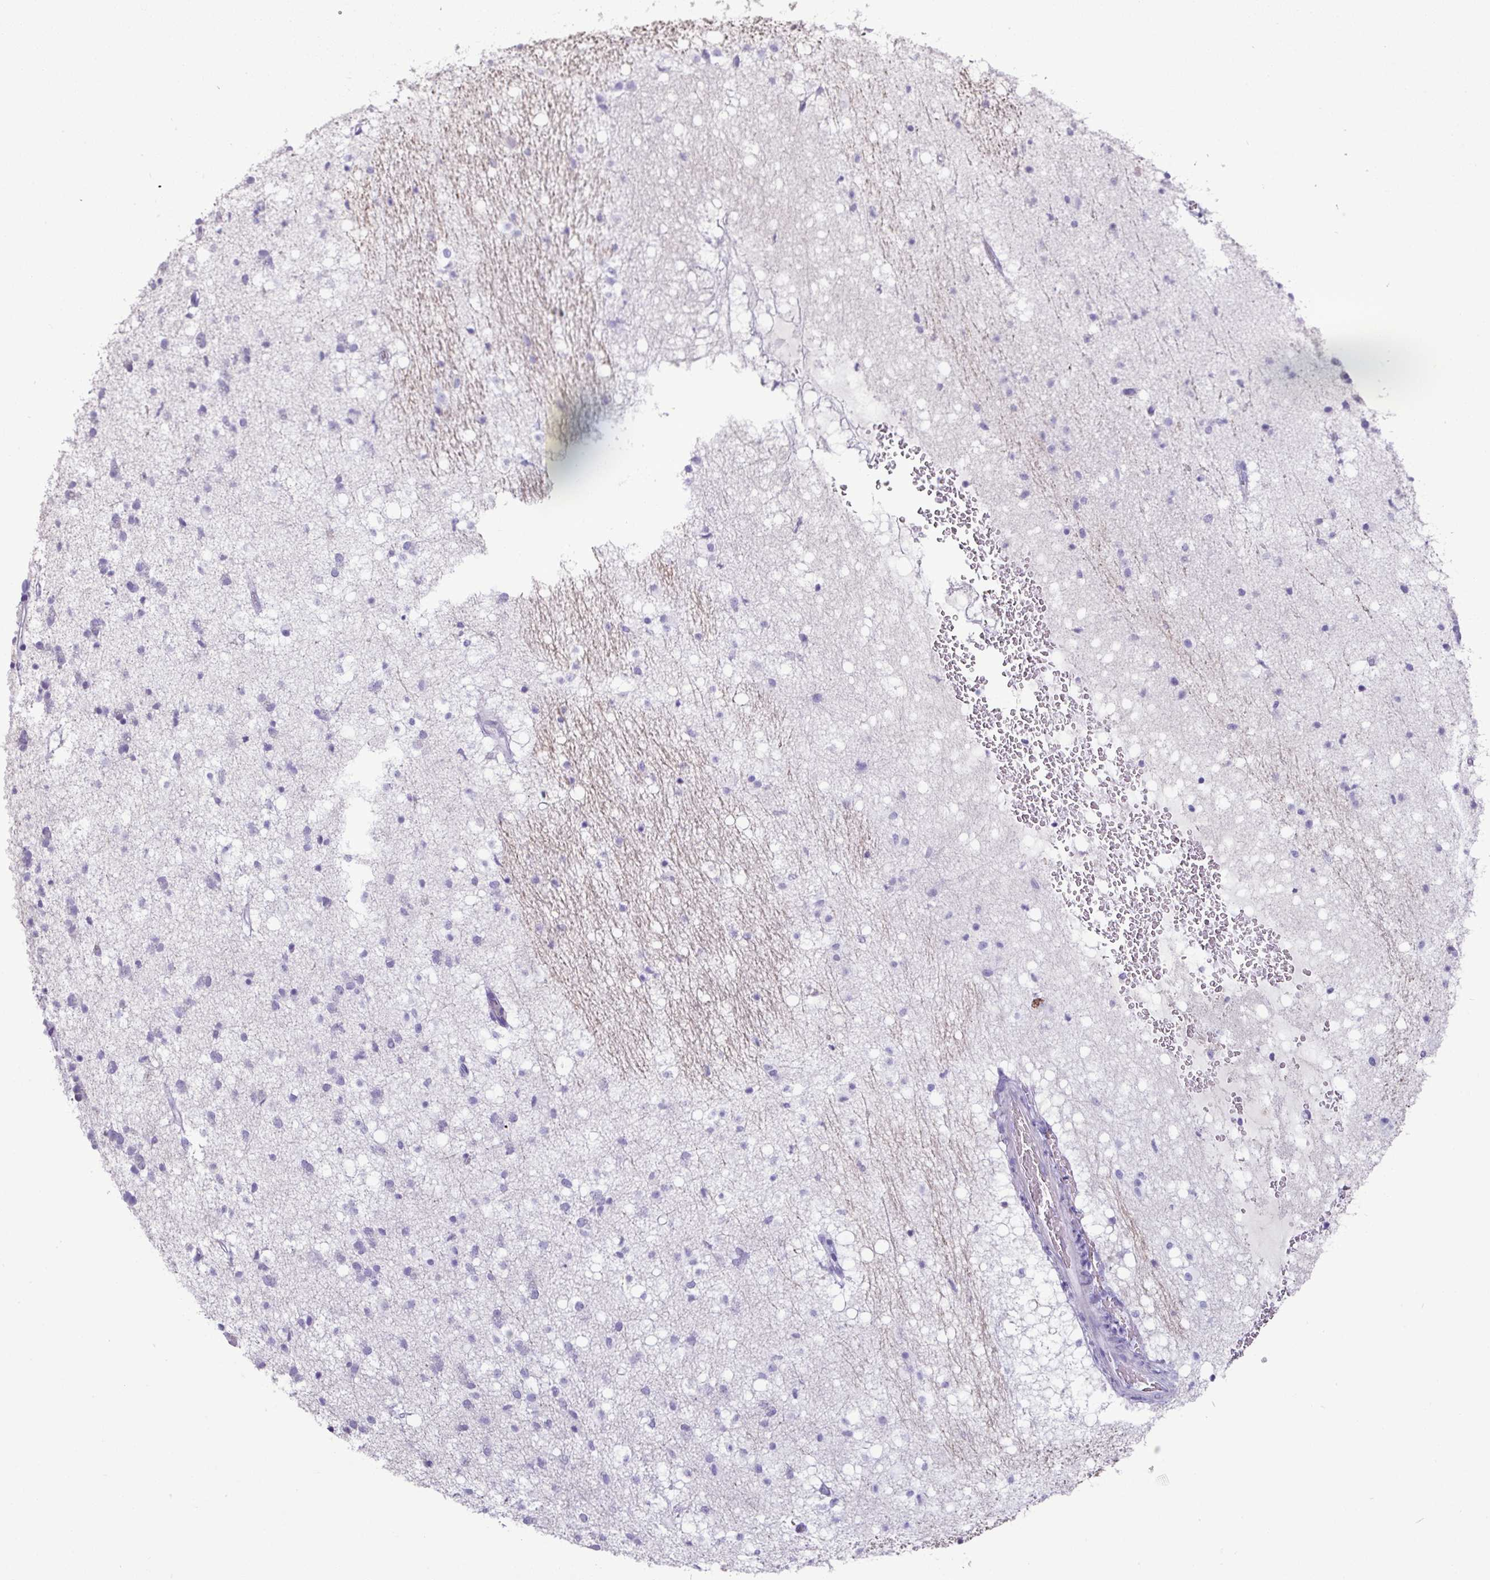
{"staining": {"intensity": "negative", "quantity": "none", "location": "none"}, "tissue": "caudate", "cell_type": "Glial cells", "image_type": "normal", "snomed": [{"axis": "morphology", "description": "Normal tissue, NOS"}, {"axis": "topography", "description": "Lateral ventricle wall"}], "caption": "Immunohistochemical staining of benign human caudate exhibits no significant staining in glial cells. (Immunohistochemistry, brightfield microscopy, high magnification).", "gene": "GSTA1", "patient": {"sex": "male", "age": 37}}